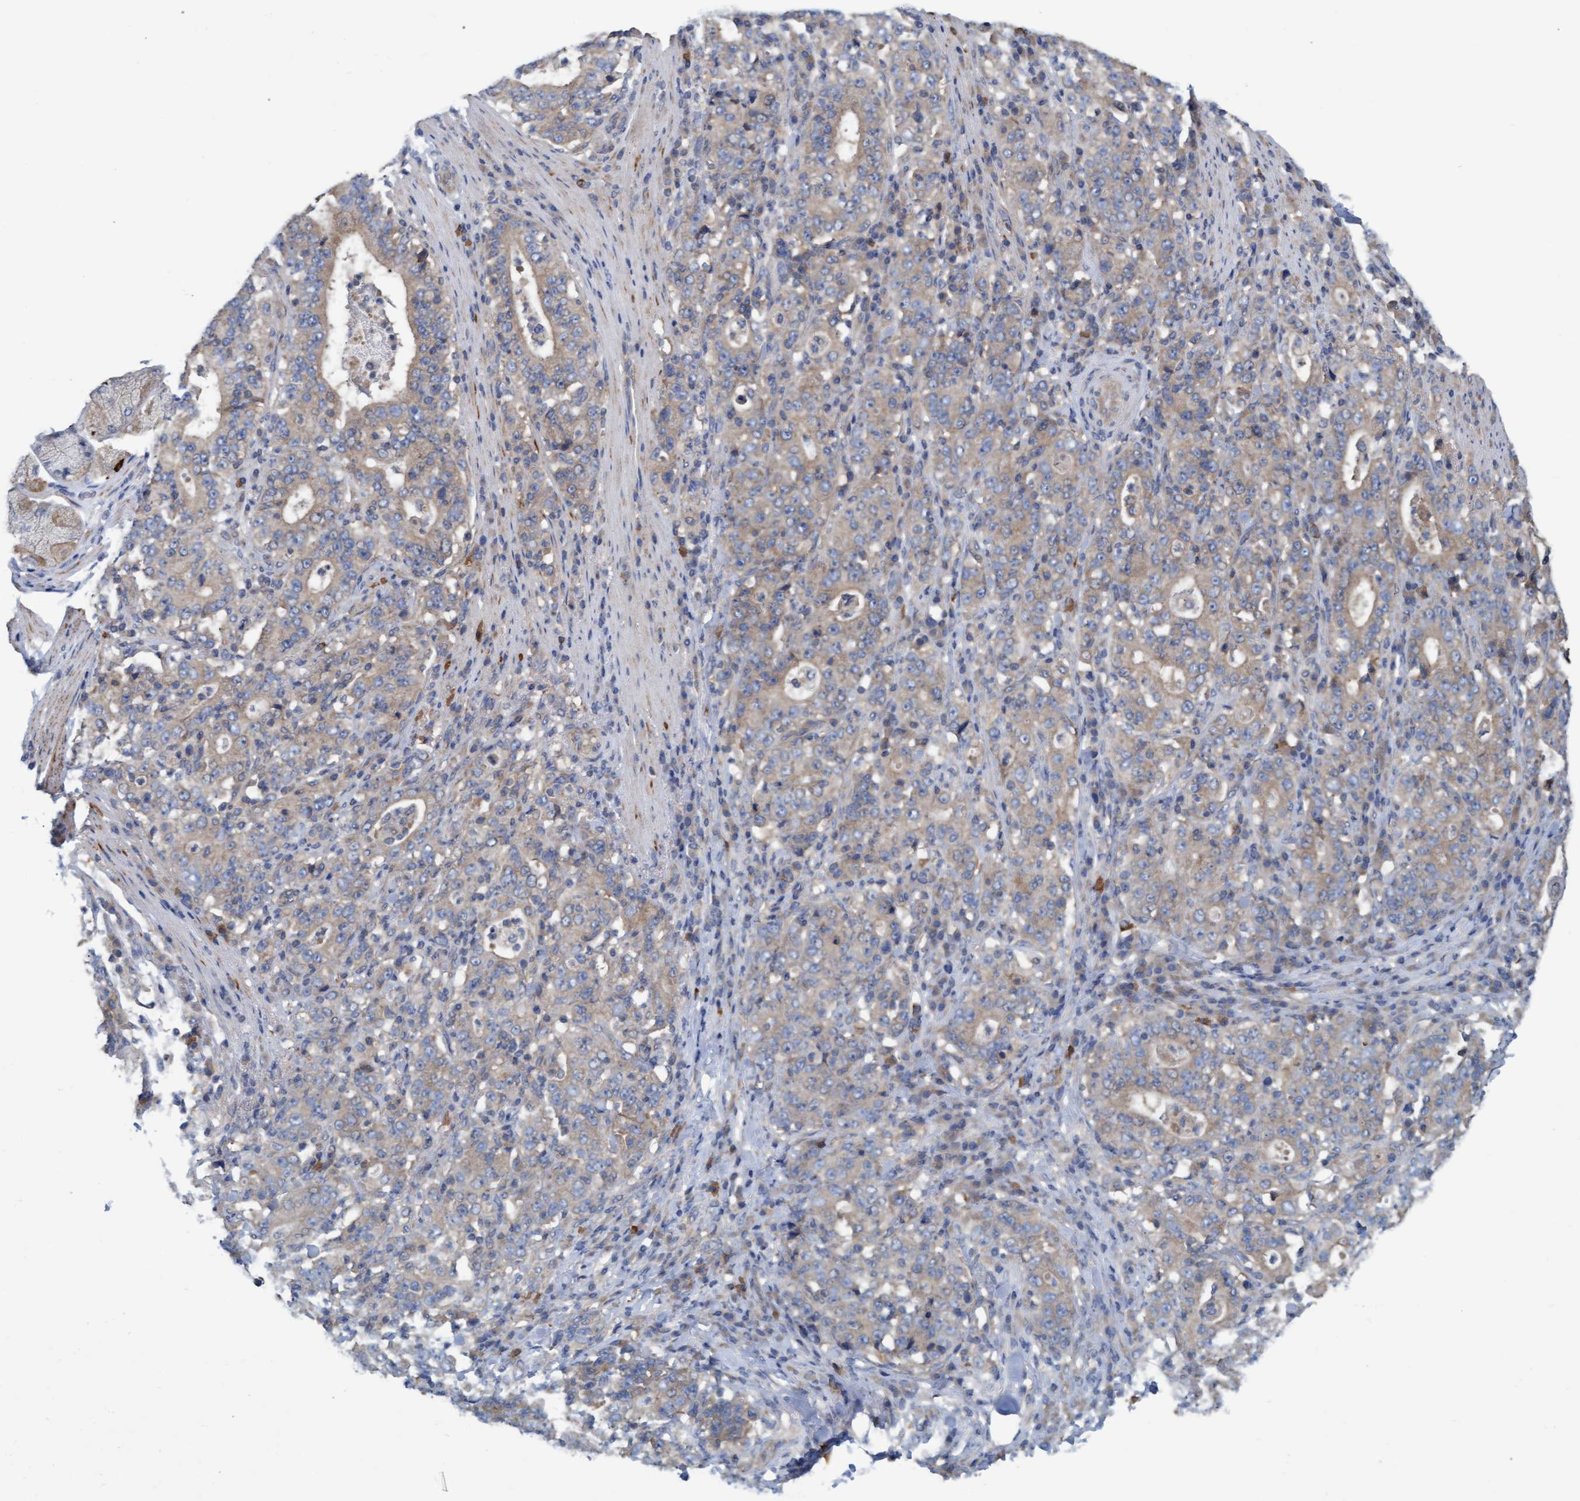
{"staining": {"intensity": "weak", "quantity": ">75%", "location": "cytoplasmic/membranous"}, "tissue": "stomach cancer", "cell_type": "Tumor cells", "image_type": "cancer", "snomed": [{"axis": "morphology", "description": "Normal tissue, NOS"}, {"axis": "morphology", "description": "Adenocarcinoma, NOS"}, {"axis": "topography", "description": "Stomach, upper"}, {"axis": "topography", "description": "Stomach"}], "caption": "Weak cytoplasmic/membranous protein positivity is appreciated in approximately >75% of tumor cells in adenocarcinoma (stomach).", "gene": "LRSAM1", "patient": {"sex": "male", "age": 59}}